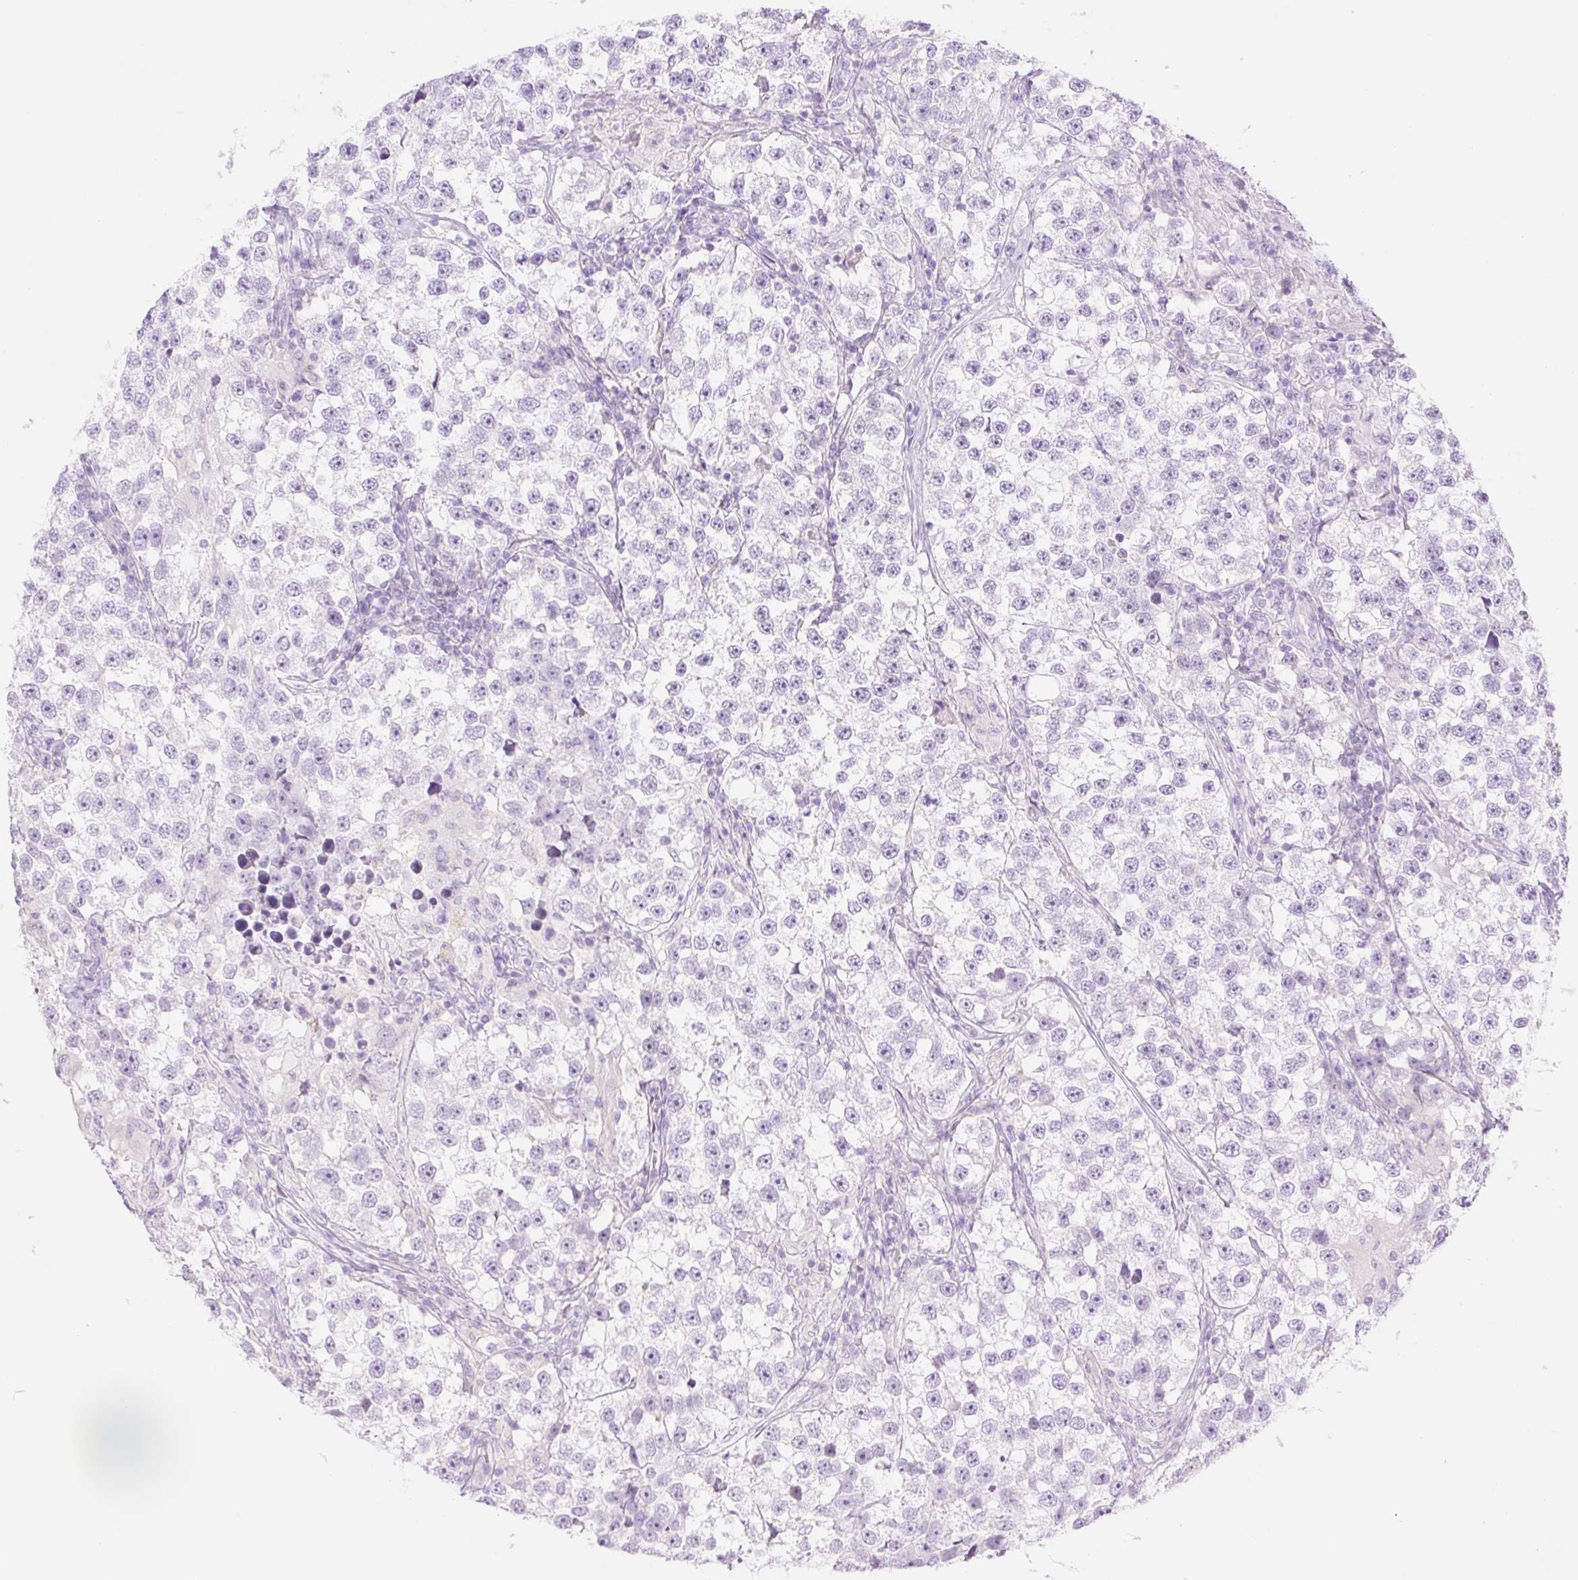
{"staining": {"intensity": "negative", "quantity": "none", "location": "none"}, "tissue": "testis cancer", "cell_type": "Tumor cells", "image_type": "cancer", "snomed": [{"axis": "morphology", "description": "Seminoma, NOS"}, {"axis": "topography", "description": "Testis"}], "caption": "This is an IHC photomicrograph of human testis cancer (seminoma). There is no expression in tumor cells.", "gene": "TBX15", "patient": {"sex": "male", "age": 46}}